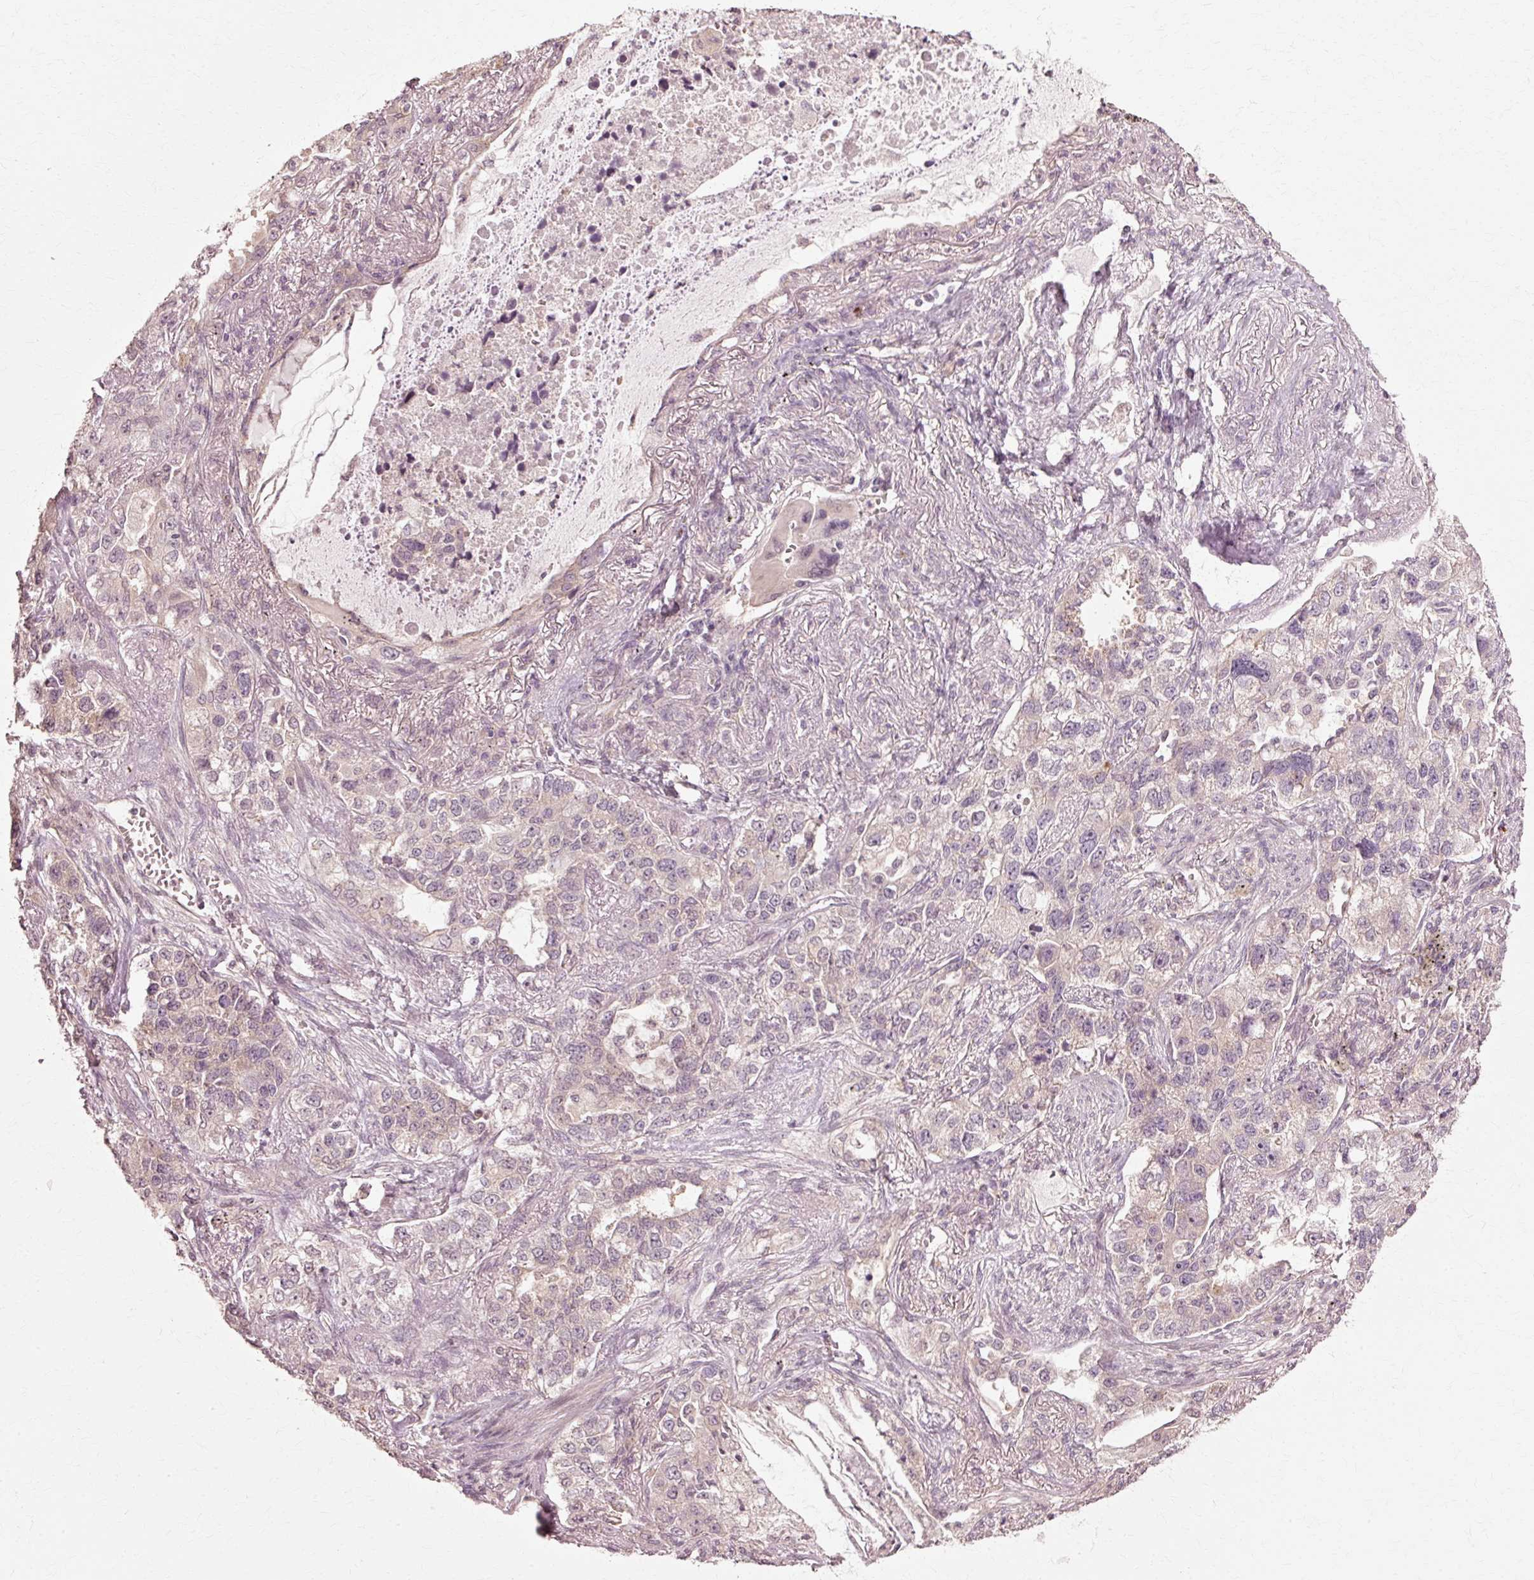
{"staining": {"intensity": "weak", "quantity": "25%-75%", "location": "cytoplasmic/membranous"}, "tissue": "lung cancer", "cell_type": "Tumor cells", "image_type": "cancer", "snomed": [{"axis": "morphology", "description": "Adenocarcinoma, NOS"}, {"axis": "topography", "description": "Lung"}], "caption": "Immunohistochemistry image of neoplastic tissue: adenocarcinoma (lung) stained using immunohistochemistry (IHC) demonstrates low levels of weak protein expression localized specifically in the cytoplasmic/membranous of tumor cells, appearing as a cytoplasmic/membranous brown color.", "gene": "RGPD5", "patient": {"sex": "male", "age": 49}}